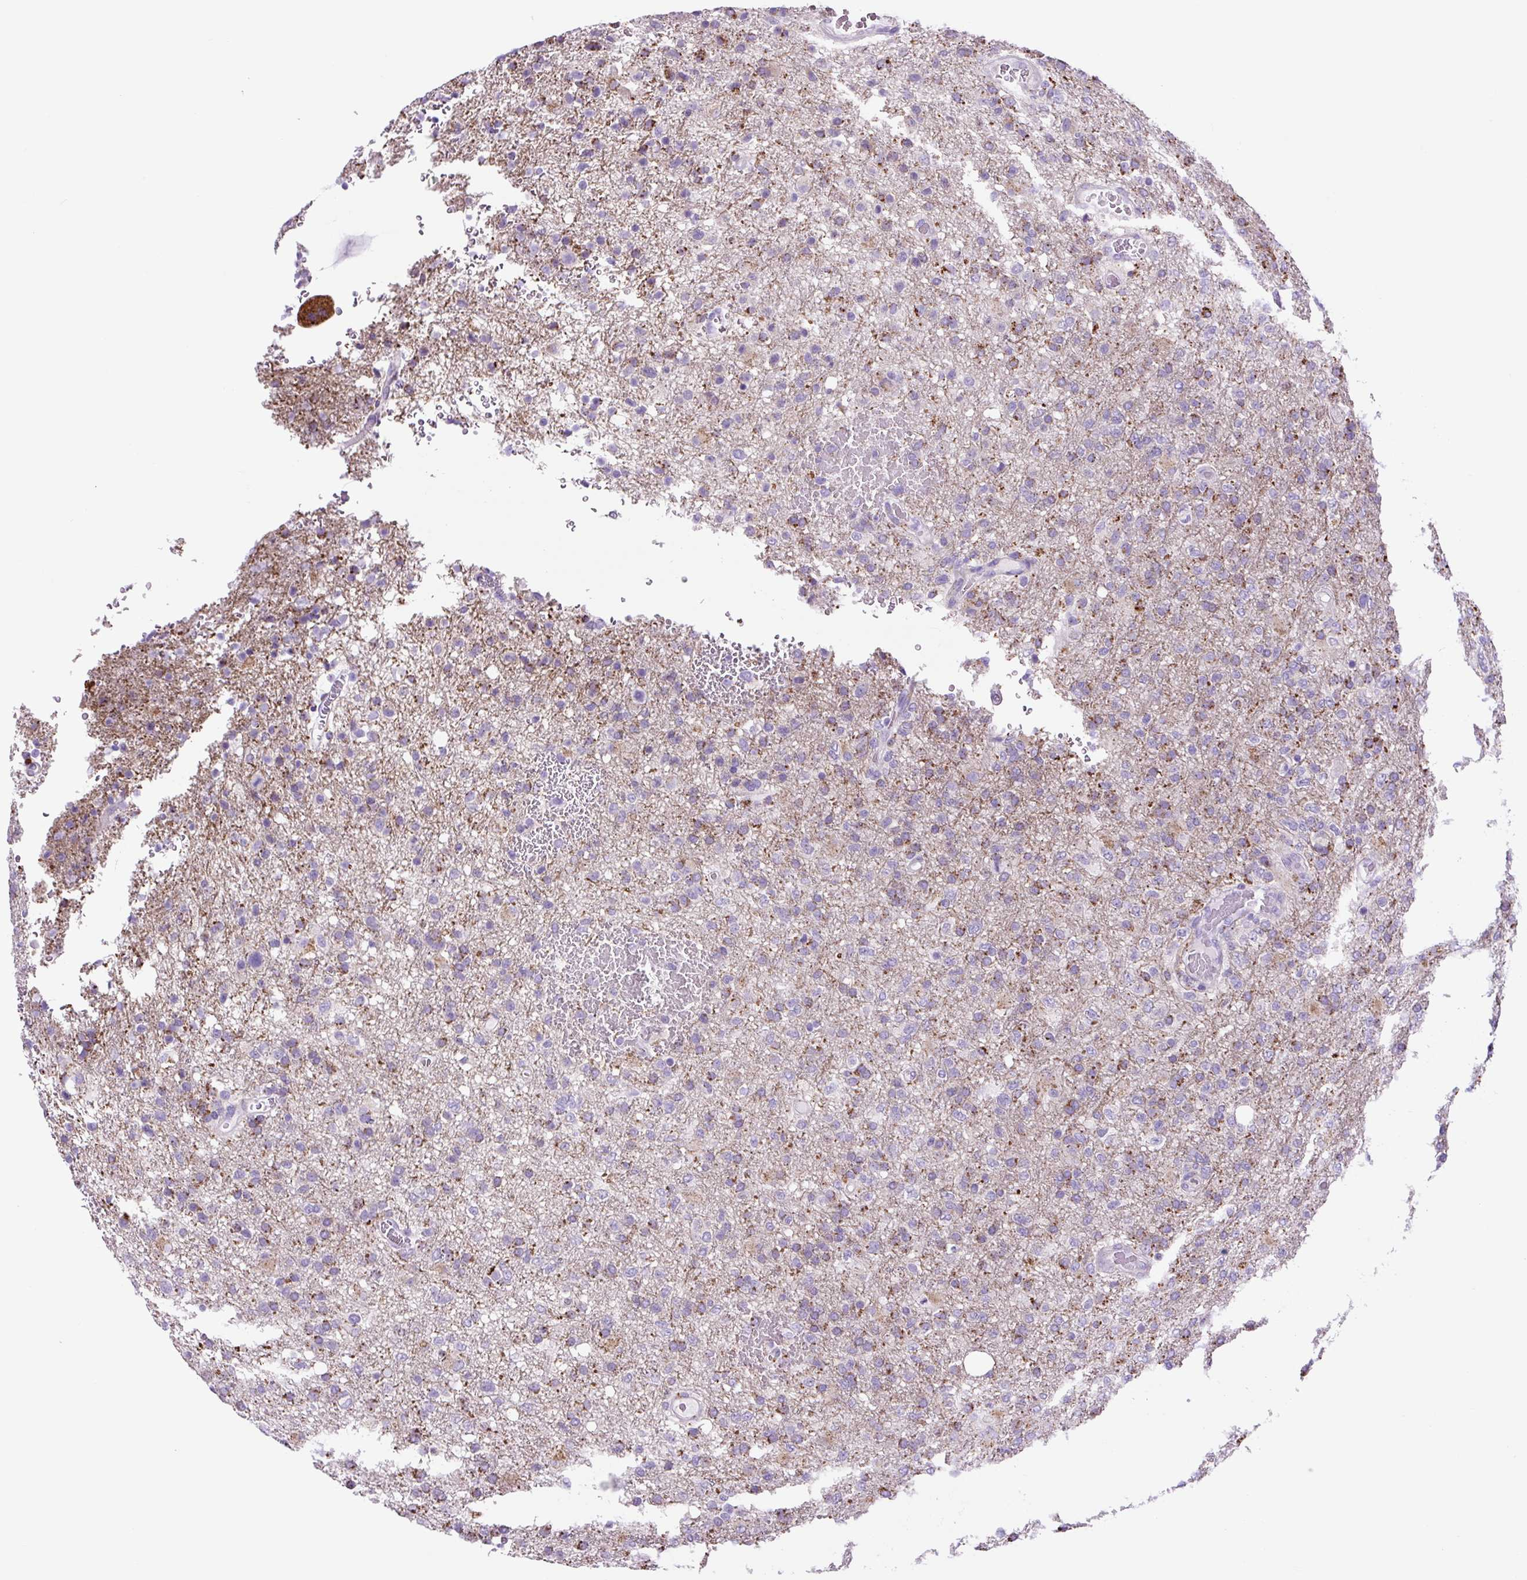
{"staining": {"intensity": "moderate", "quantity": "<25%", "location": "cytoplasmic/membranous"}, "tissue": "glioma", "cell_type": "Tumor cells", "image_type": "cancer", "snomed": [{"axis": "morphology", "description": "Glioma, malignant, High grade"}, {"axis": "topography", "description": "Brain"}], "caption": "Human glioma stained with a protein marker shows moderate staining in tumor cells.", "gene": "LCN10", "patient": {"sex": "female", "age": 74}}